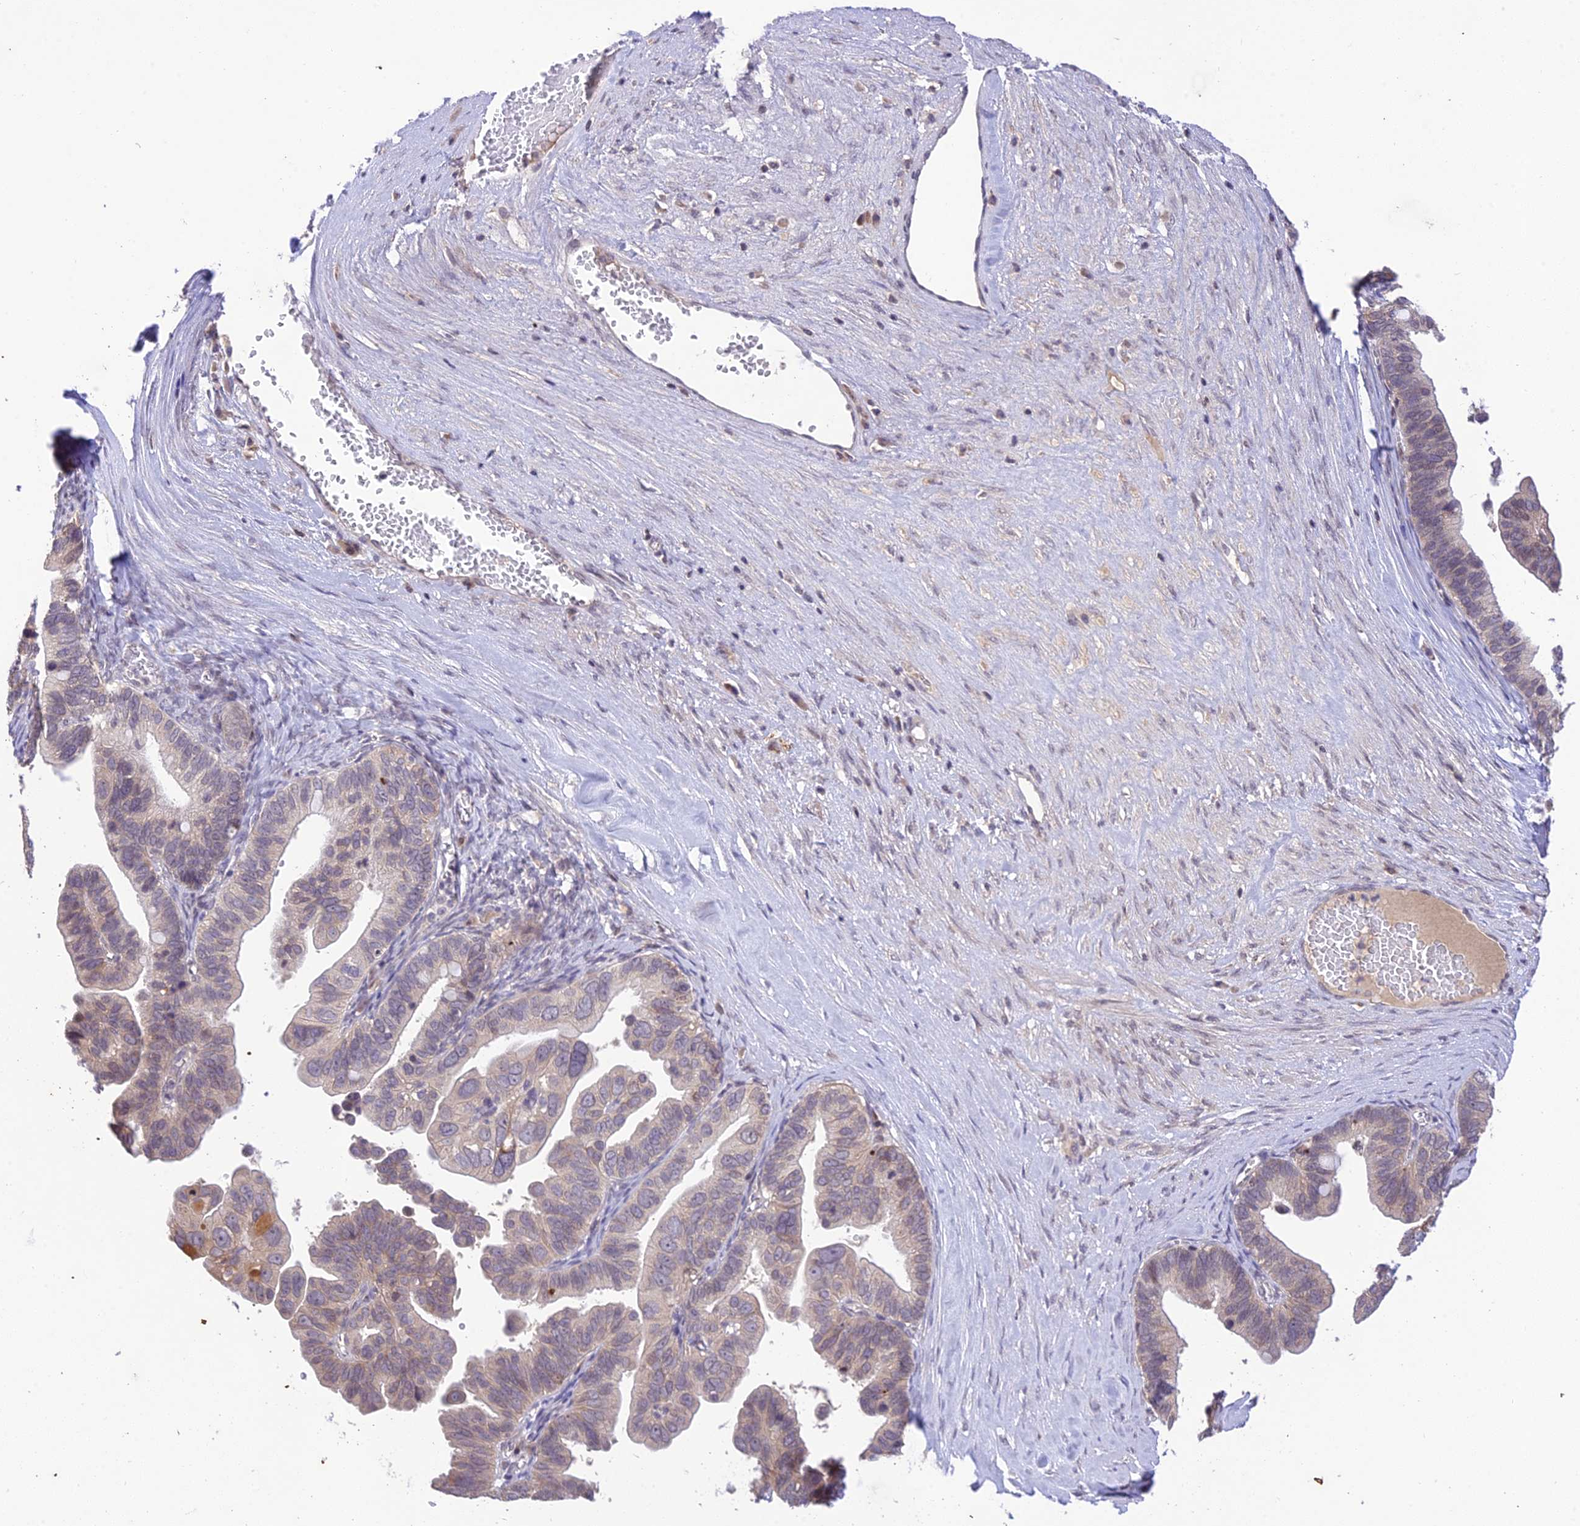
{"staining": {"intensity": "weak", "quantity": "25%-75%", "location": "nuclear"}, "tissue": "ovarian cancer", "cell_type": "Tumor cells", "image_type": "cancer", "snomed": [{"axis": "morphology", "description": "Cystadenocarcinoma, serous, NOS"}, {"axis": "topography", "description": "Ovary"}], "caption": "Immunohistochemistry (IHC) staining of ovarian serous cystadenocarcinoma, which reveals low levels of weak nuclear positivity in about 25%-75% of tumor cells indicating weak nuclear protein positivity. The staining was performed using DAB (3,3'-diaminobenzidine) (brown) for protein detection and nuclei were counterstained in hematoxylin (blue).", "gene": "TEKT1", "patient": {"sex": "female", "age": 56}}